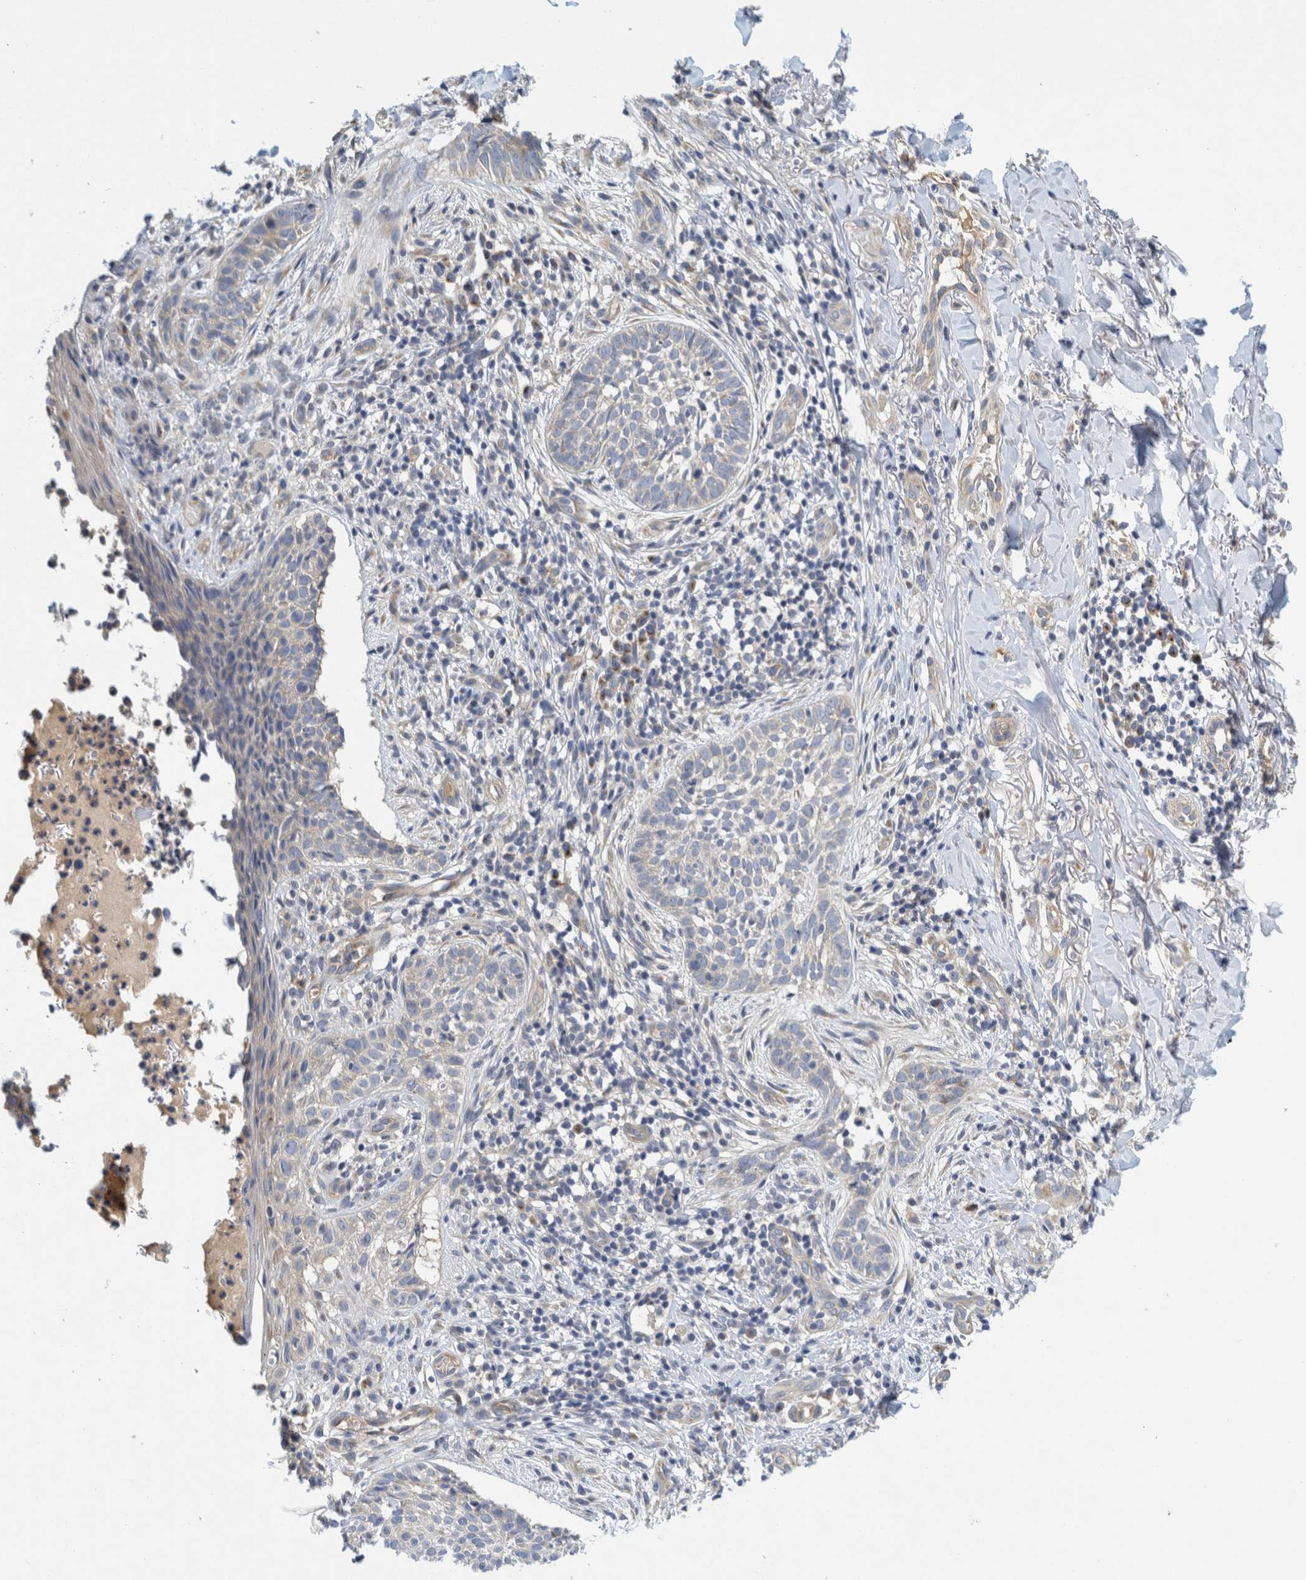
{"staining": {"intensity": "negative", "quantity": "none", "location": "none"}, "tissue": "skin cancer", "cell_type": "Tumor cells", "image_type": "cancer", "snomed": [{"axis": "morphology", "description": "Normal tissue, NOS"}, {"axis": "morphology", "description": "Basal cell carcinoma"}, {"axis": "topography", "description": "Skin"}], "caption": "An immunohistochemistry histopathology image of basal cell carcinoma (skin) is shown. There is no staining in tumor cells of basal cell carcinoma (skin).", "gene": "ZNF324B", "patient": {"sex": "male", "age": 67}}